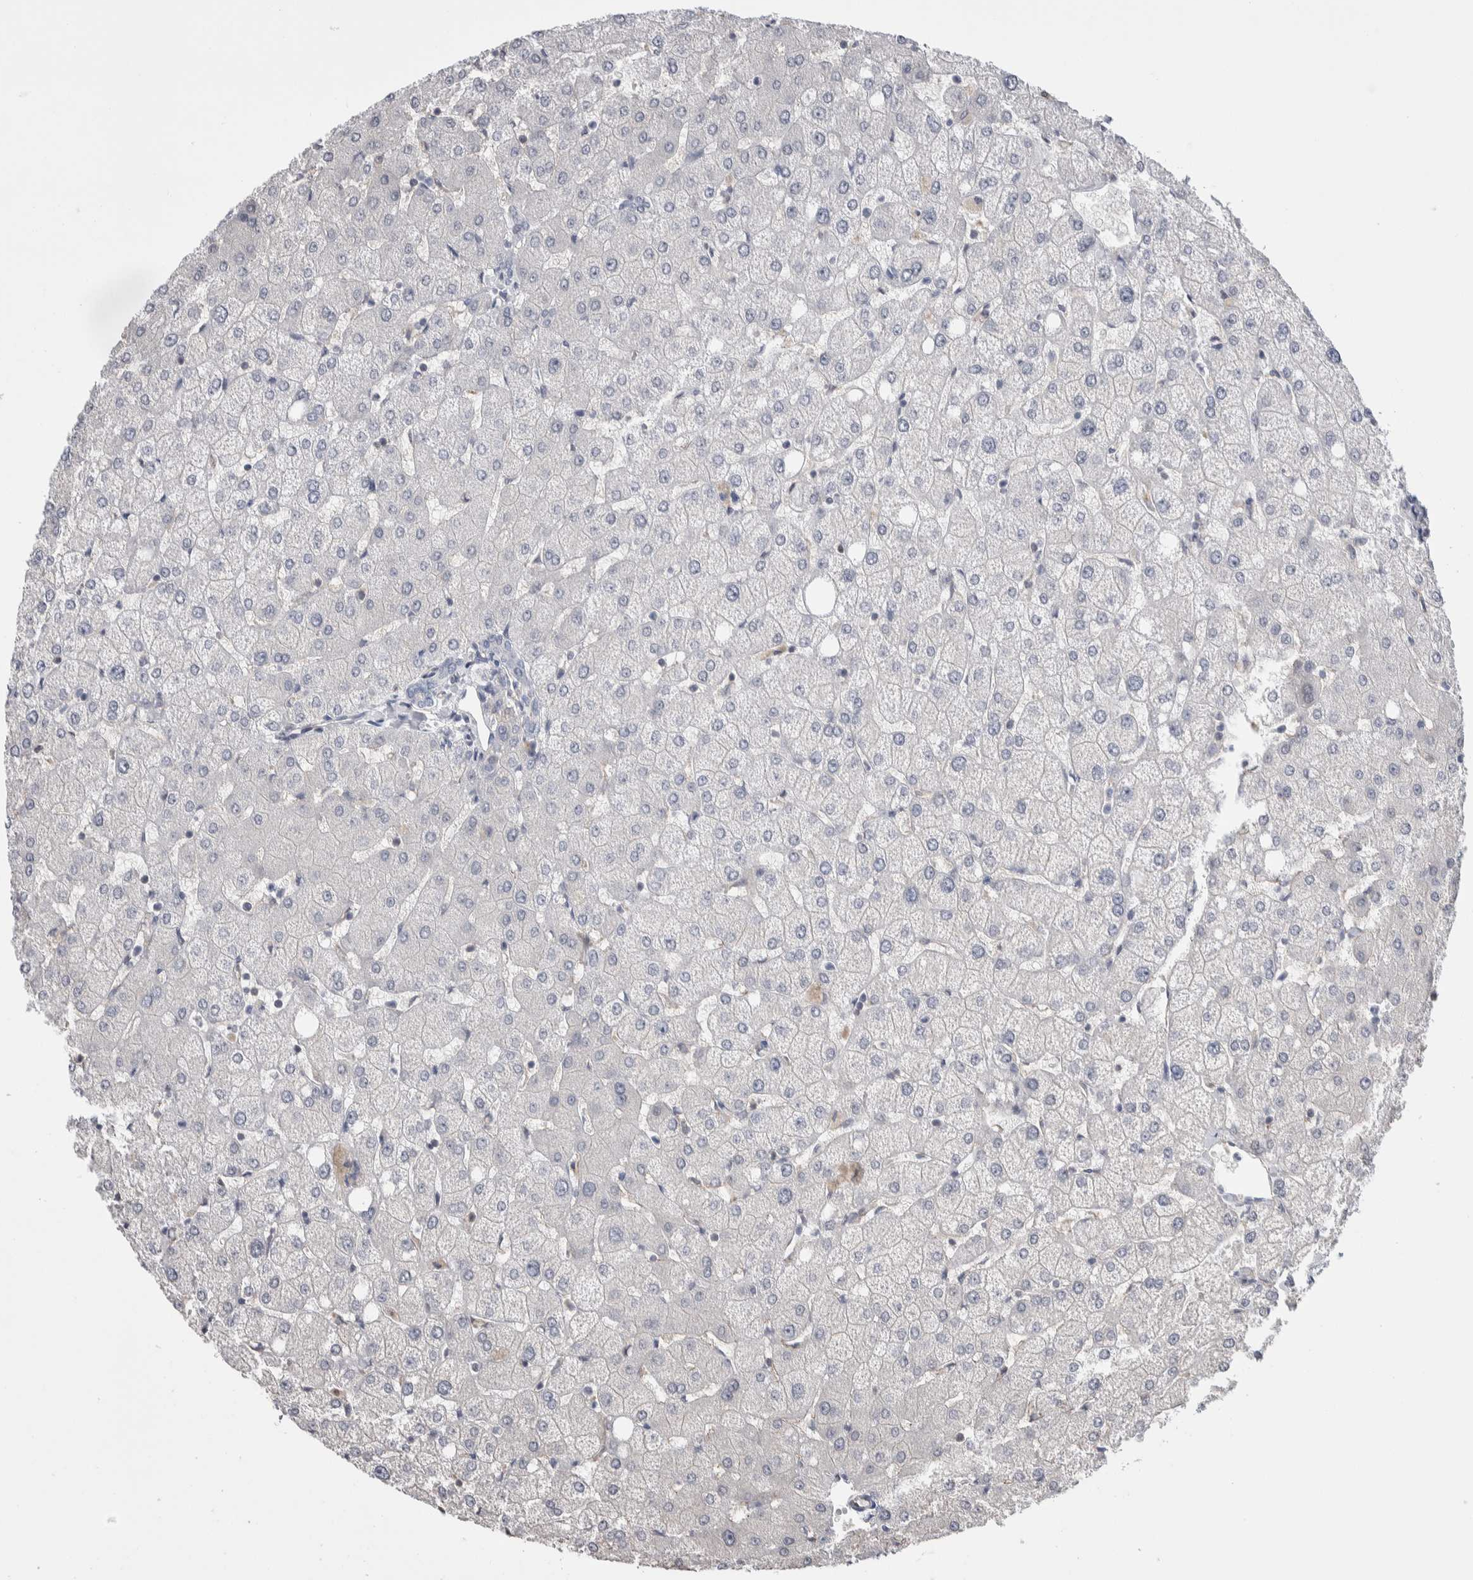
{"staining": {"intensity": "negative", "quantity": "none", "location": "none"}, "tissue": "liver", "cell_type": "Cholangiocytes", "image_type": "normal", "snomed": [{"axis": "morphology", "description": "Normal tissue, NOS"}, {"axis": "topography", "description": "Liver"}], "caption": "IHC of normal human liver shows no staining in cholangiocytes. Nuclei are stained in blue.", "gene": "ZBTB49", "patient": {"sex": "female", "age": 54}}